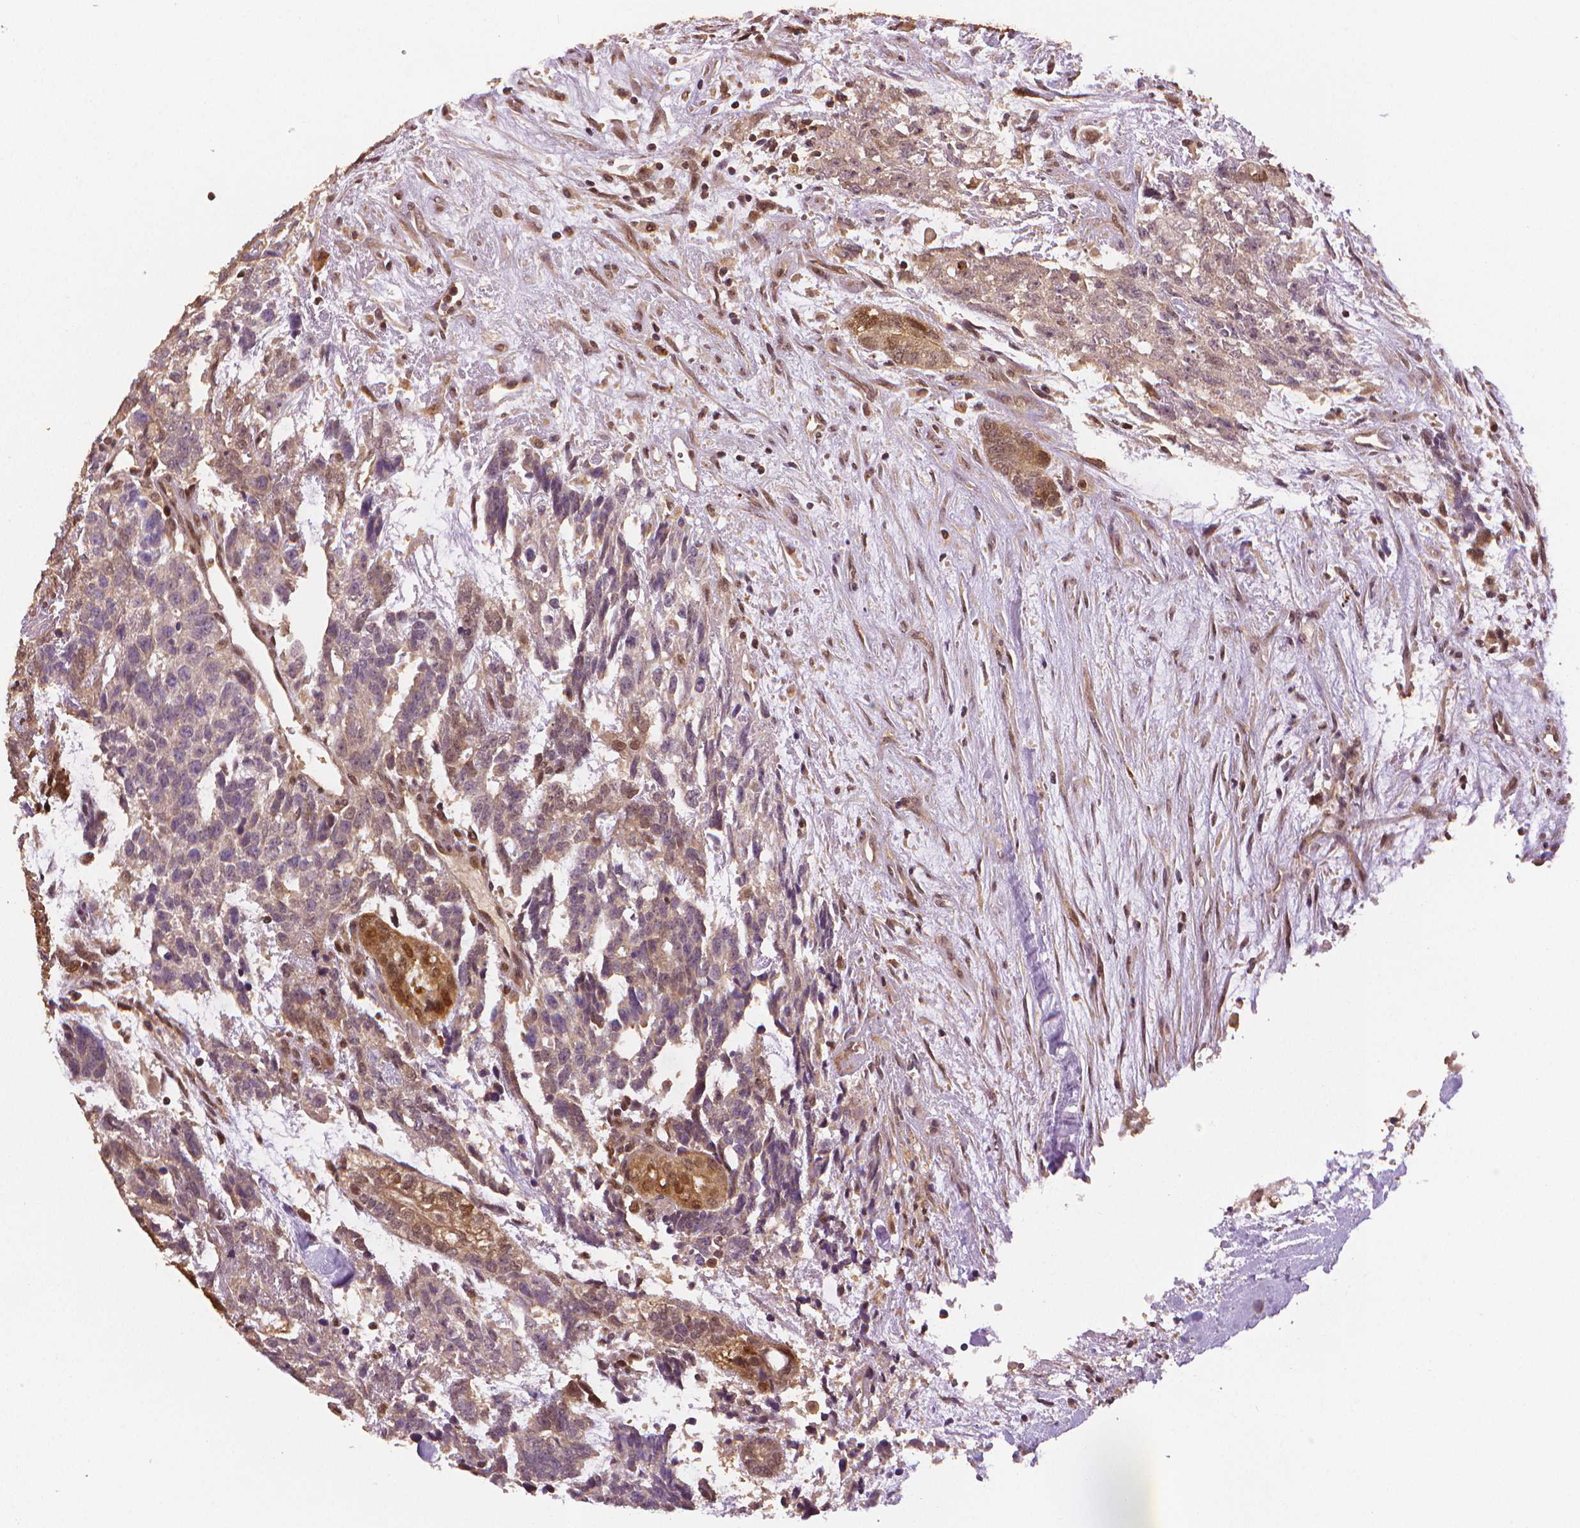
{"staining": {"intensity": "moderate", "quantity": "<25%", "location": "cytoplasmic/membranous,nuclear"}, "tissue": "testis cancer", "cell_type": "Tumor cells", "image_type": "cancer", "snomed": [{"axis": "morphology", "description": "Carcinoma, Embryonal, NOS"}, {"axis": "topography", "description": "Testis"}], "caption": "Tumor cells exhibit moderate cytoplasmic/membranous and nuclear staining in approximately <25% of cells in testis cancer. The staining was performed using DAB (3,3'-diaminobenzidine) to visualize the protein expression in brown, while the nuclei were stained in blue with hematoxylin (Magnification: 20x).", "gene": "STAT3", "patient": {"sex": "male", "age": 23}}